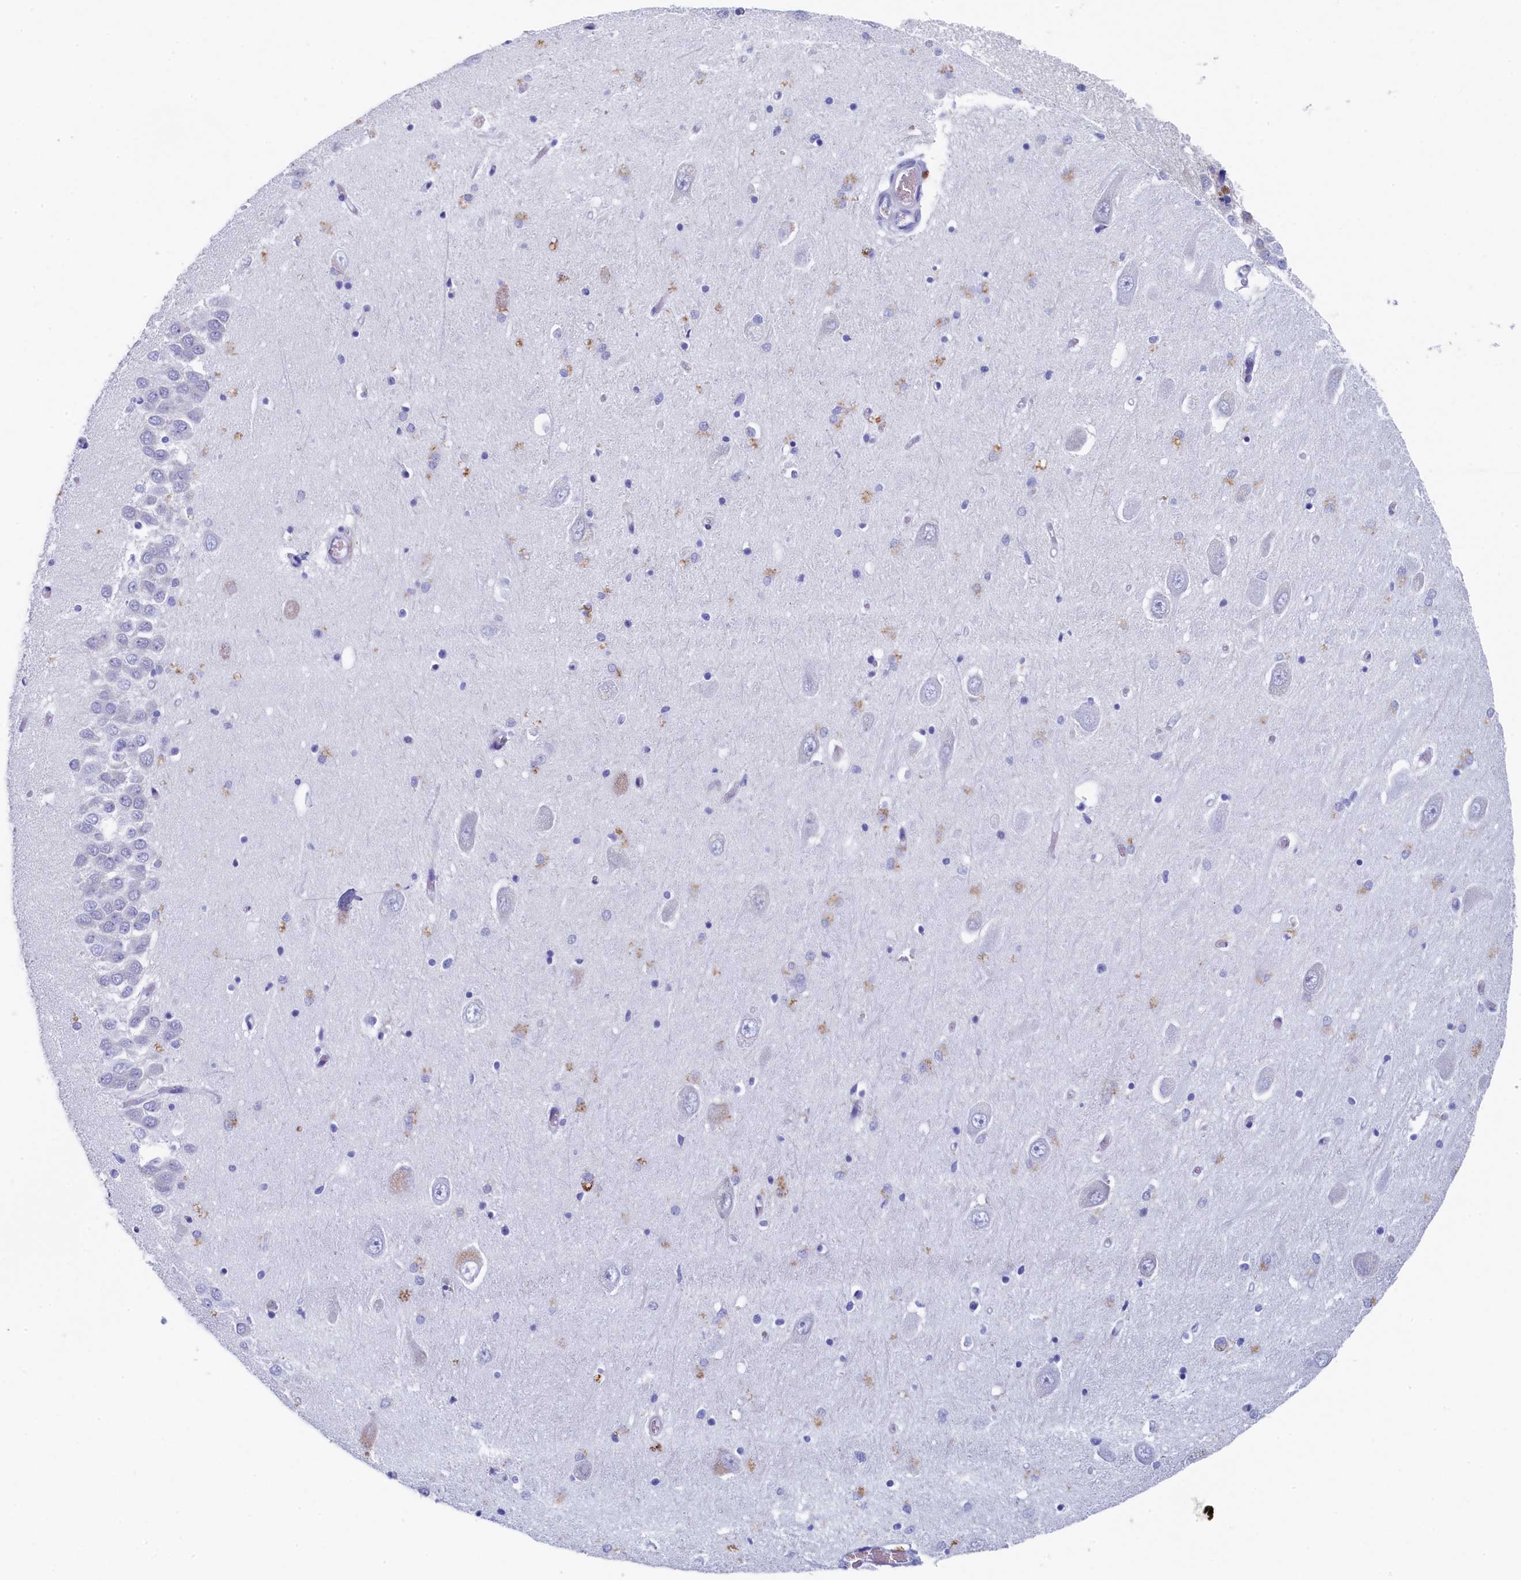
{"staining": {"intensity": "negative", "quantity": "none", "location": "none"}, "tissue": "hippocampus", "cell_type": "Glial cells", "image_type": "normal", "snomed": [{"axis": "morphology", "description": "Normal tissue, NOS"}, {"axis": "topography", "description": "Hippocampus"}], "caption": "IHC histopathology image of normal hippocampus: hippocampus stained with DAB reveals no significant protein expression in glial cells.", "gene": "GUCA1C", "patient": {"sex": "male", "age": 70}}